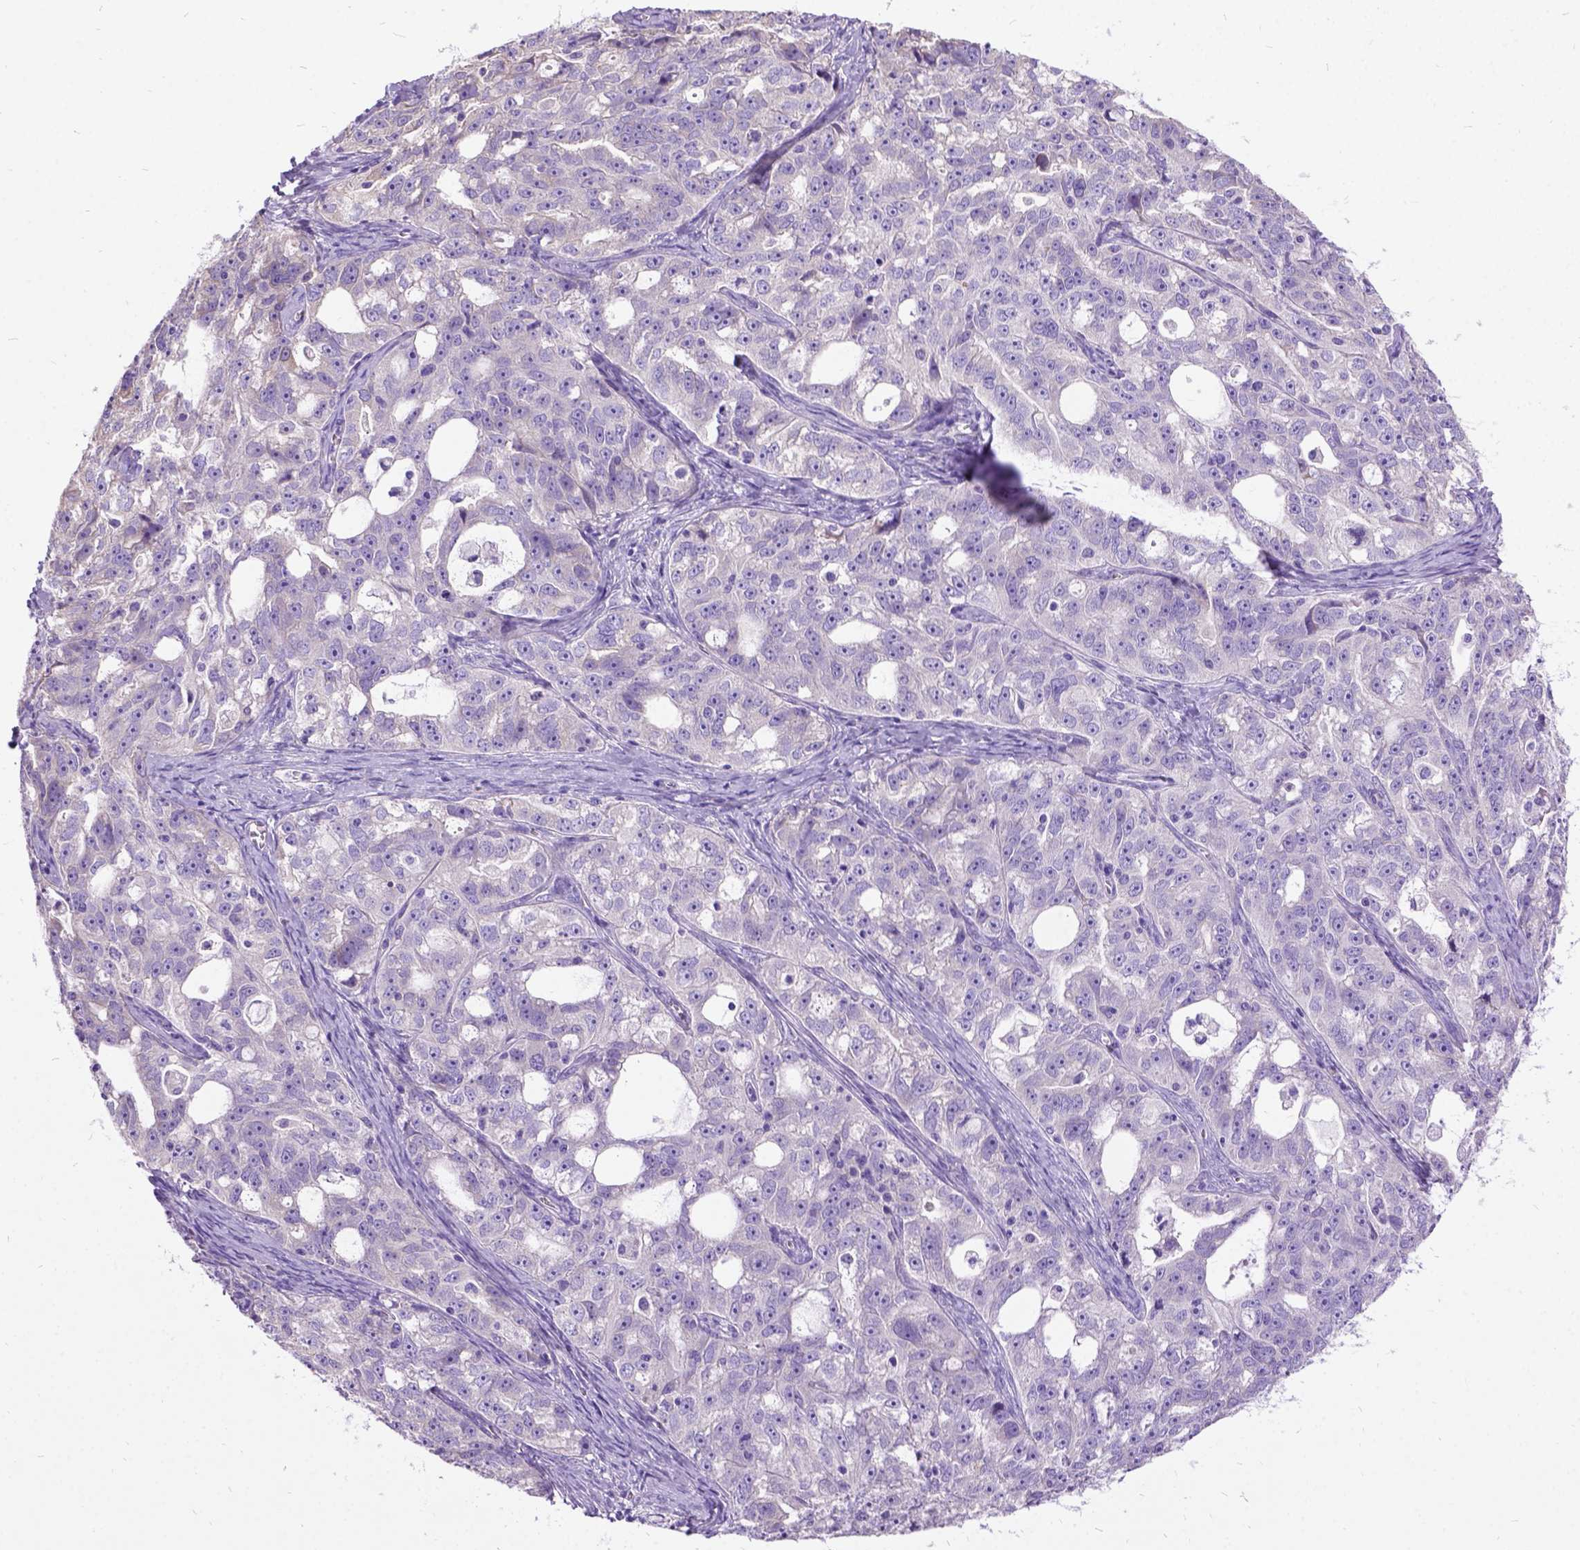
{"staining": {"intensity": "negative", "quantity": "none", "location": "none"}, "tissue": "ovarian cancer", "cell_type": "Tumor cells", "image_type": "cancer", "snomed": [{"axis": "morphology", "description": "Cystadenocarcinoma, serous, NOS"}, {"axis": "topography", "description": "Ovary"}], "caption": "High magnification brightfield microscopy of serous cystadenocarcinoma (ovarian) stained with DAB (3,3'-diaminobenzidine) (brown) and counterstained with hematoxylin (blue): tumor cells show no significant staining.", "gene": "CFAP54", "patient": {"sex": "female", "age": 51}}